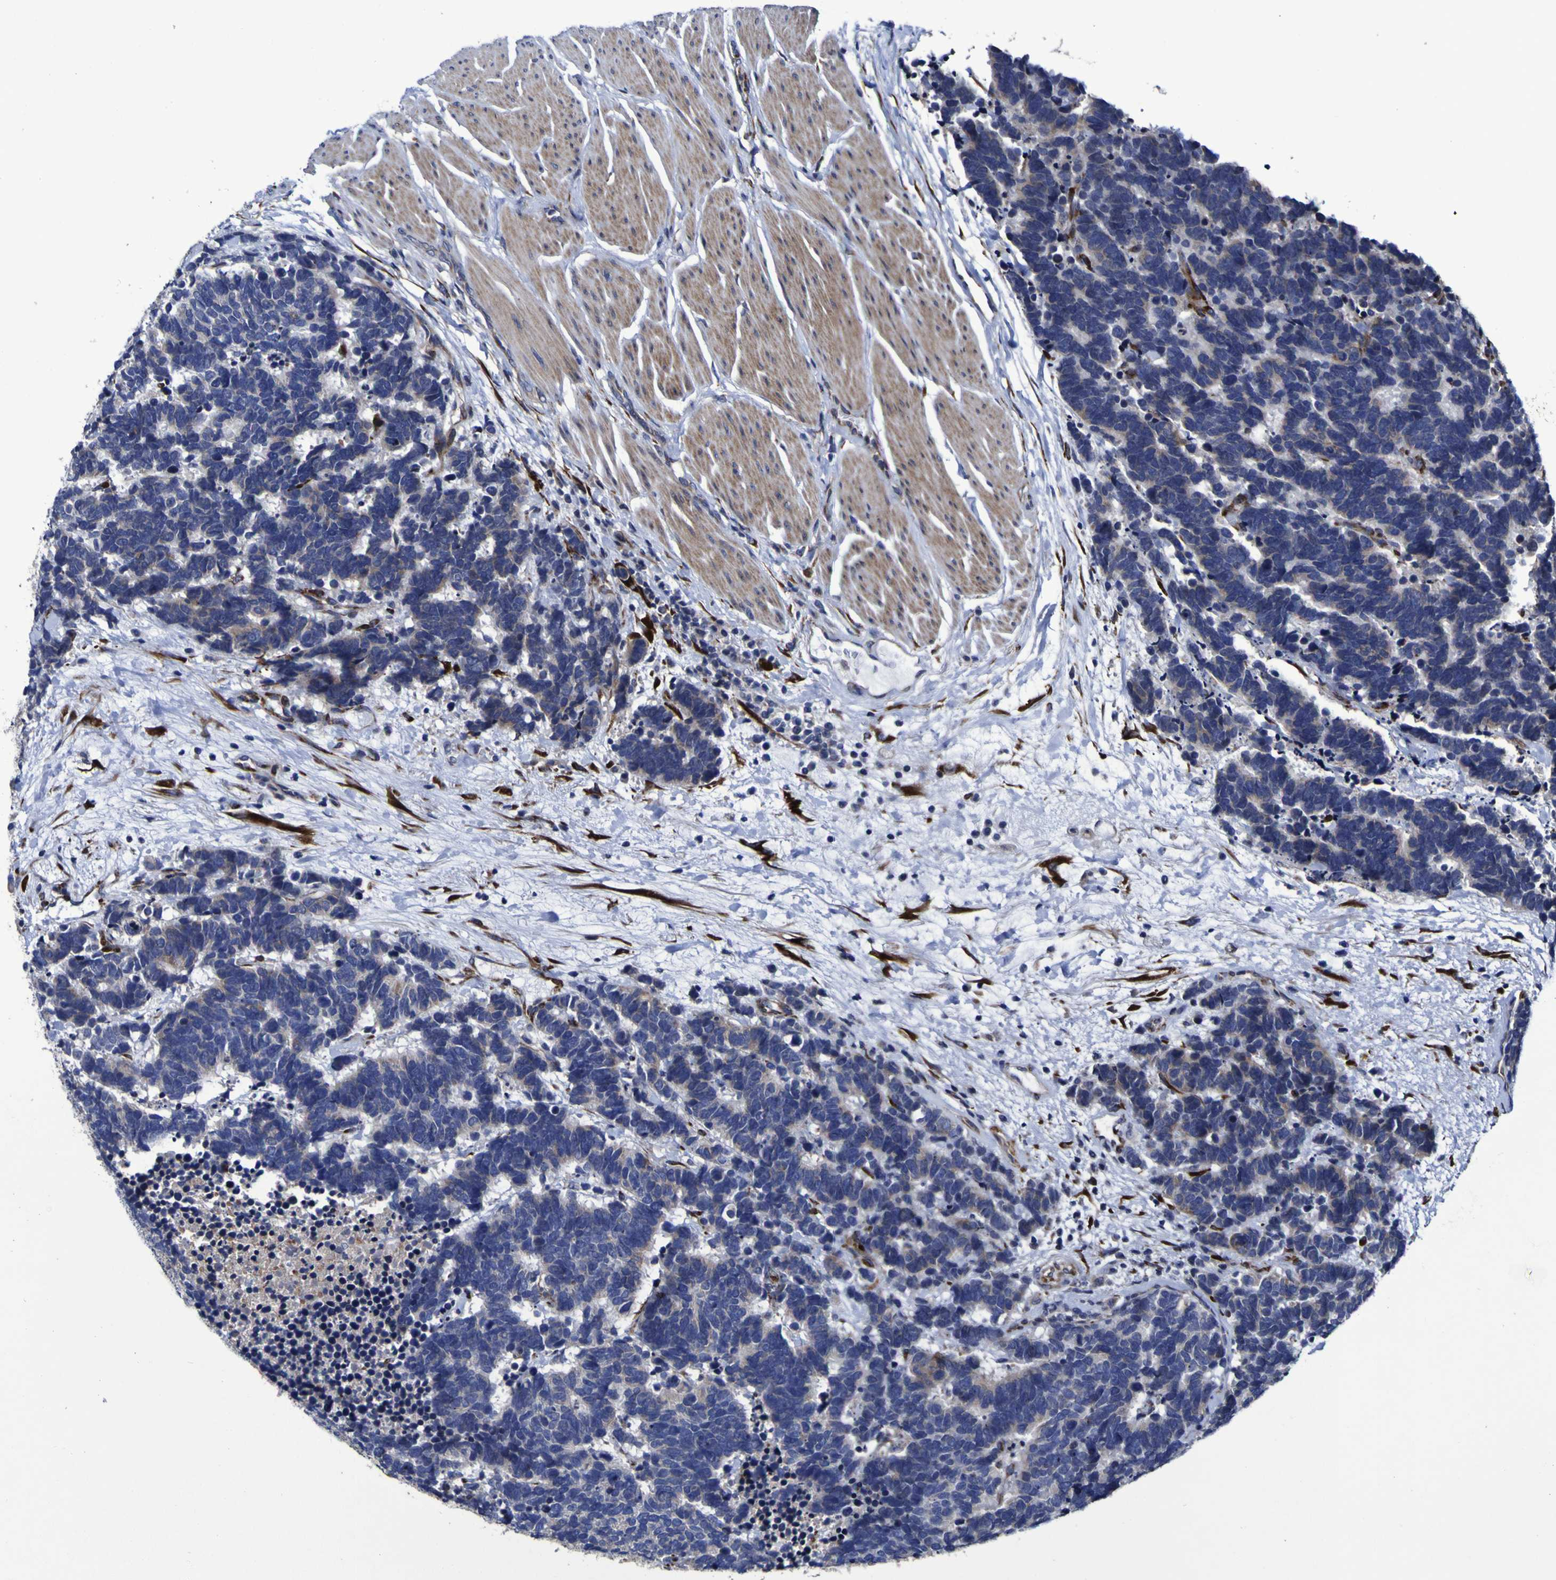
{"staining": {"intensity": "weak", "quantity": "<25%", "location": "cytoplasmic/membranous"}, "tissue": "carcinoid", "cell_type": "Tumor cells", "image_type": "cancer", "snomed": [{"axis": "morphology", "description": "Carcinoma, NOS"}, {"axis": "morphology", "description": "Carcinoid, malignant, NOS"}, {"axis": "topography", "description": "Urinary bladder"}], "caption": "Immunohistochemical staining of human carcinoid displays no significant positivity in tumor cells. (Stains: DAB (3,3'-diaminobenzidine) immunohistochemistry with hematoxylin counter stain, Microscopy: brightfield microscopy at high magnification).", "gene": "P3H1", "patient": {"sex": "male", "age": 57}}